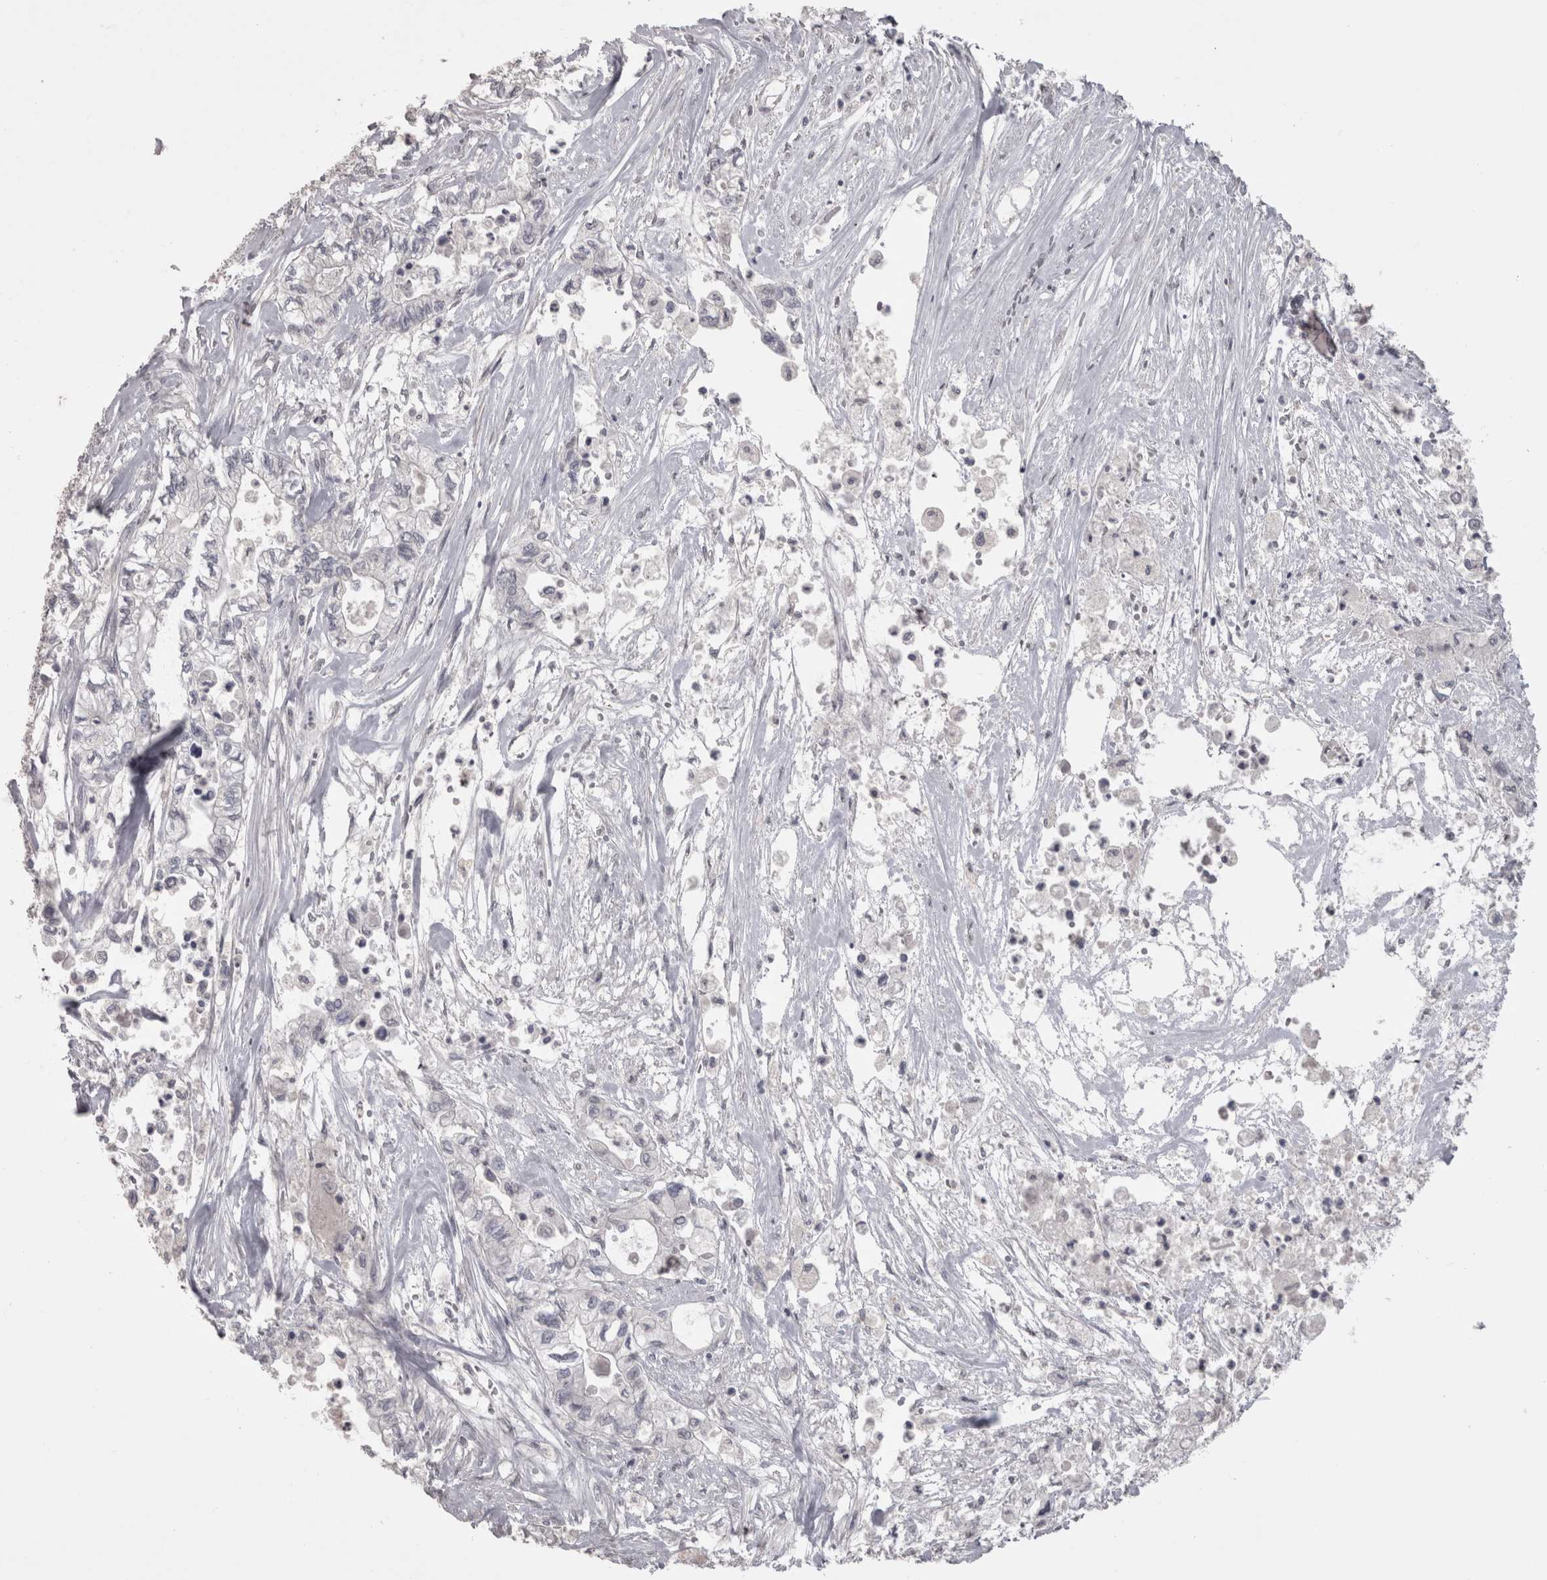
{"staining": {"intensity": "negative", "quantity": "none", "location": "none"}, "tissue": "pancreatic cancer", "cell_type": "Tumor cells", "image_type": "cancer", "snomed": [{"axis": "morphology", "description": "Adenocarcinoma, NOS"}, {"axis": "topography", "description": "Pancreas"}], "caption": "This is an immunohistochemistry (IHC) image of human pancreatic cancer (adenocarcinoma). There is no staining in tumor cells.", "gene": "LAX1", "patient": {"sex": "male", "age": 79}}